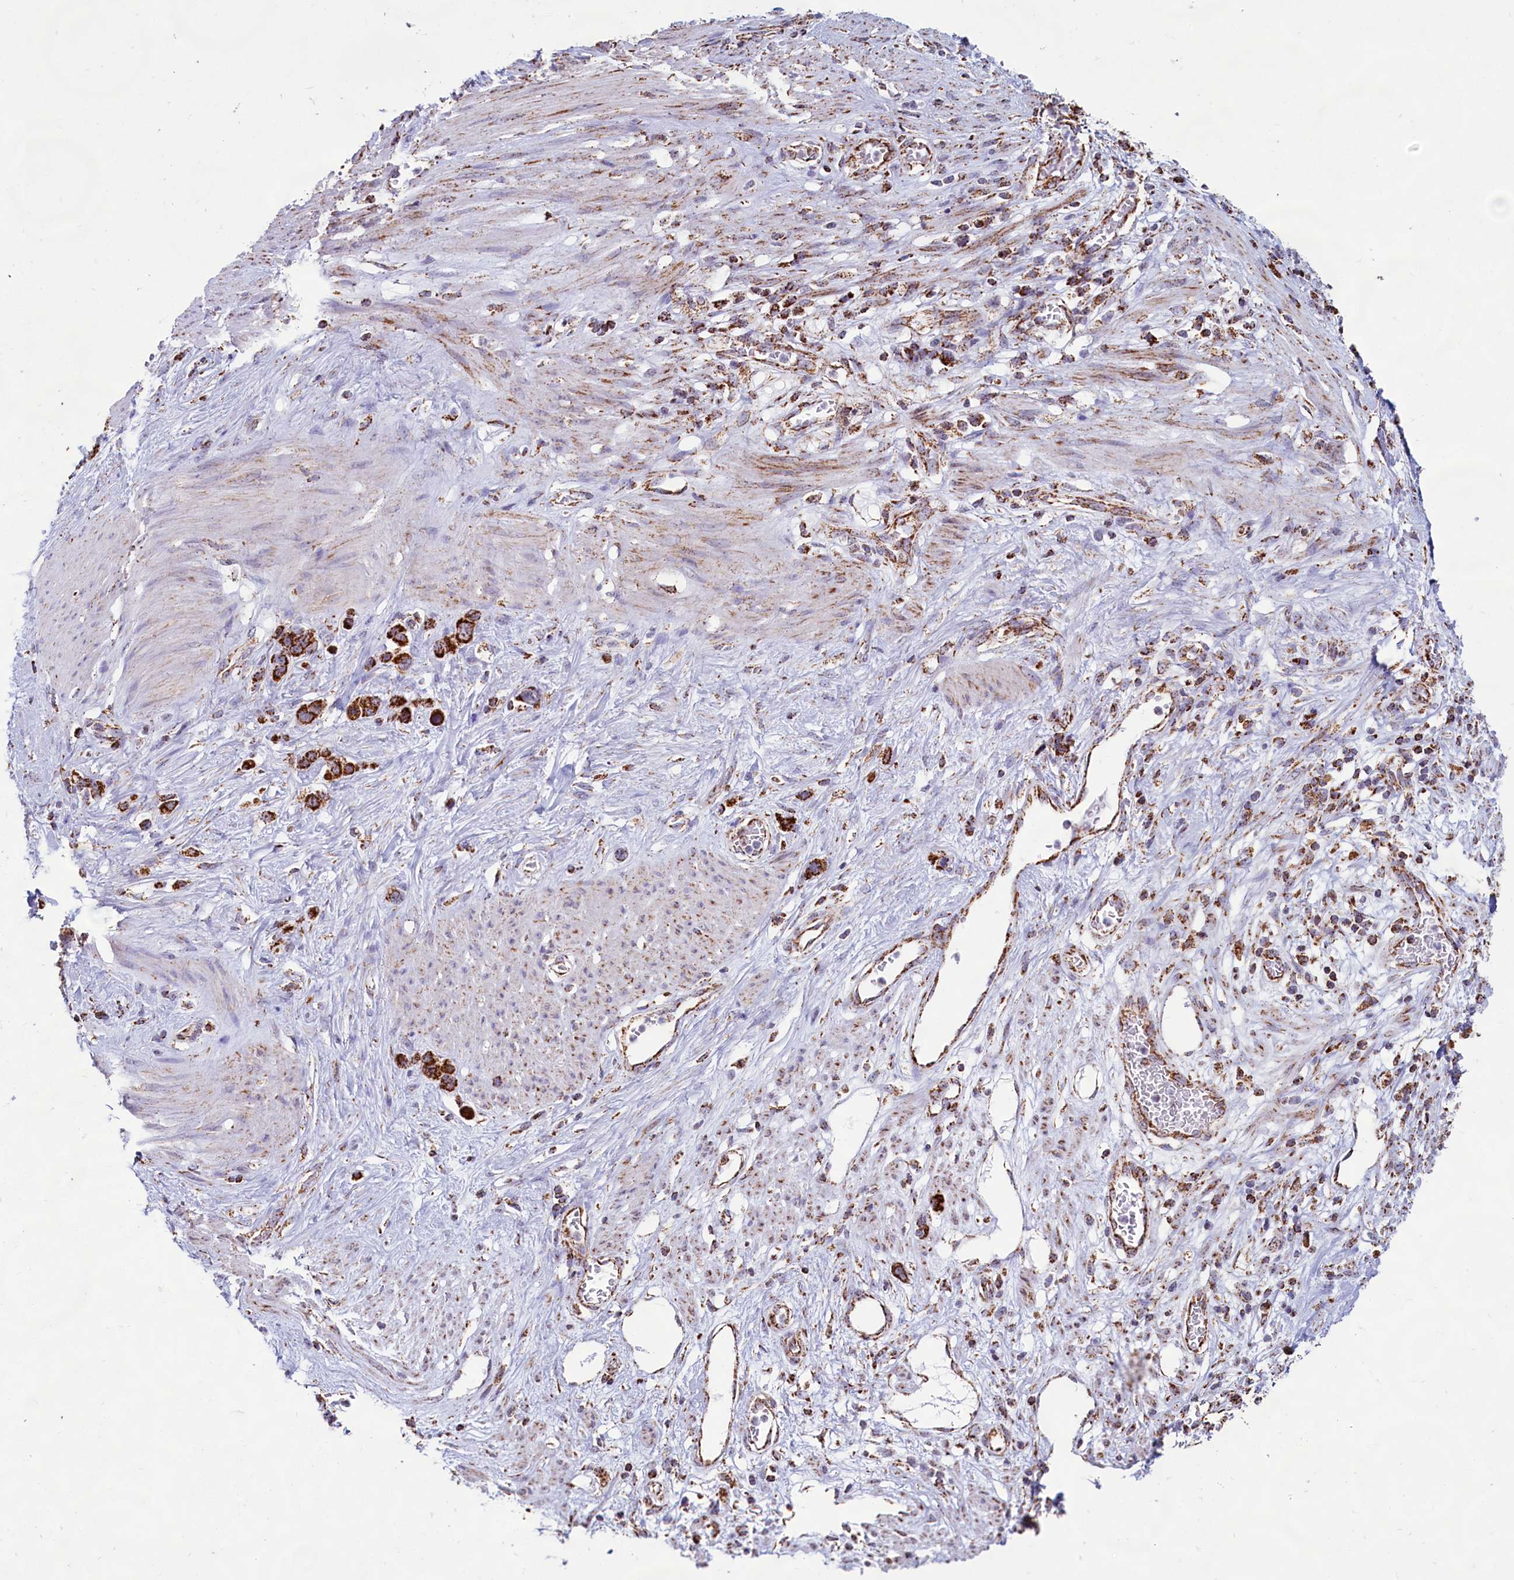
{"staining": {"intensity": "strong", "quantity": ">75%", "location": "cytoplasmic/membranous"}, "tissue": "stomach cancer", "cell_type": "Tumor cells", "image_type": "cancer", "snomed": [{"axis": "morphology", "description": "Adenocarcinoma, NOS"}, {"axis": "morphology", "description": "Adenocarcinoma, High grade"}, {"axis": "topography", "description": "Stomach, upper"}, {"axis": "topography", "description": "Stomach, lower"}], "caption": "Human stomach cancer (adenocarcinoma) stained for a protein (brown) exhibits strong cytoplasmic/membranous positive positivity in approximately >75% of tumor cells.", "gene": "C1D", "patient": {"sex": "female", "age": 65}}